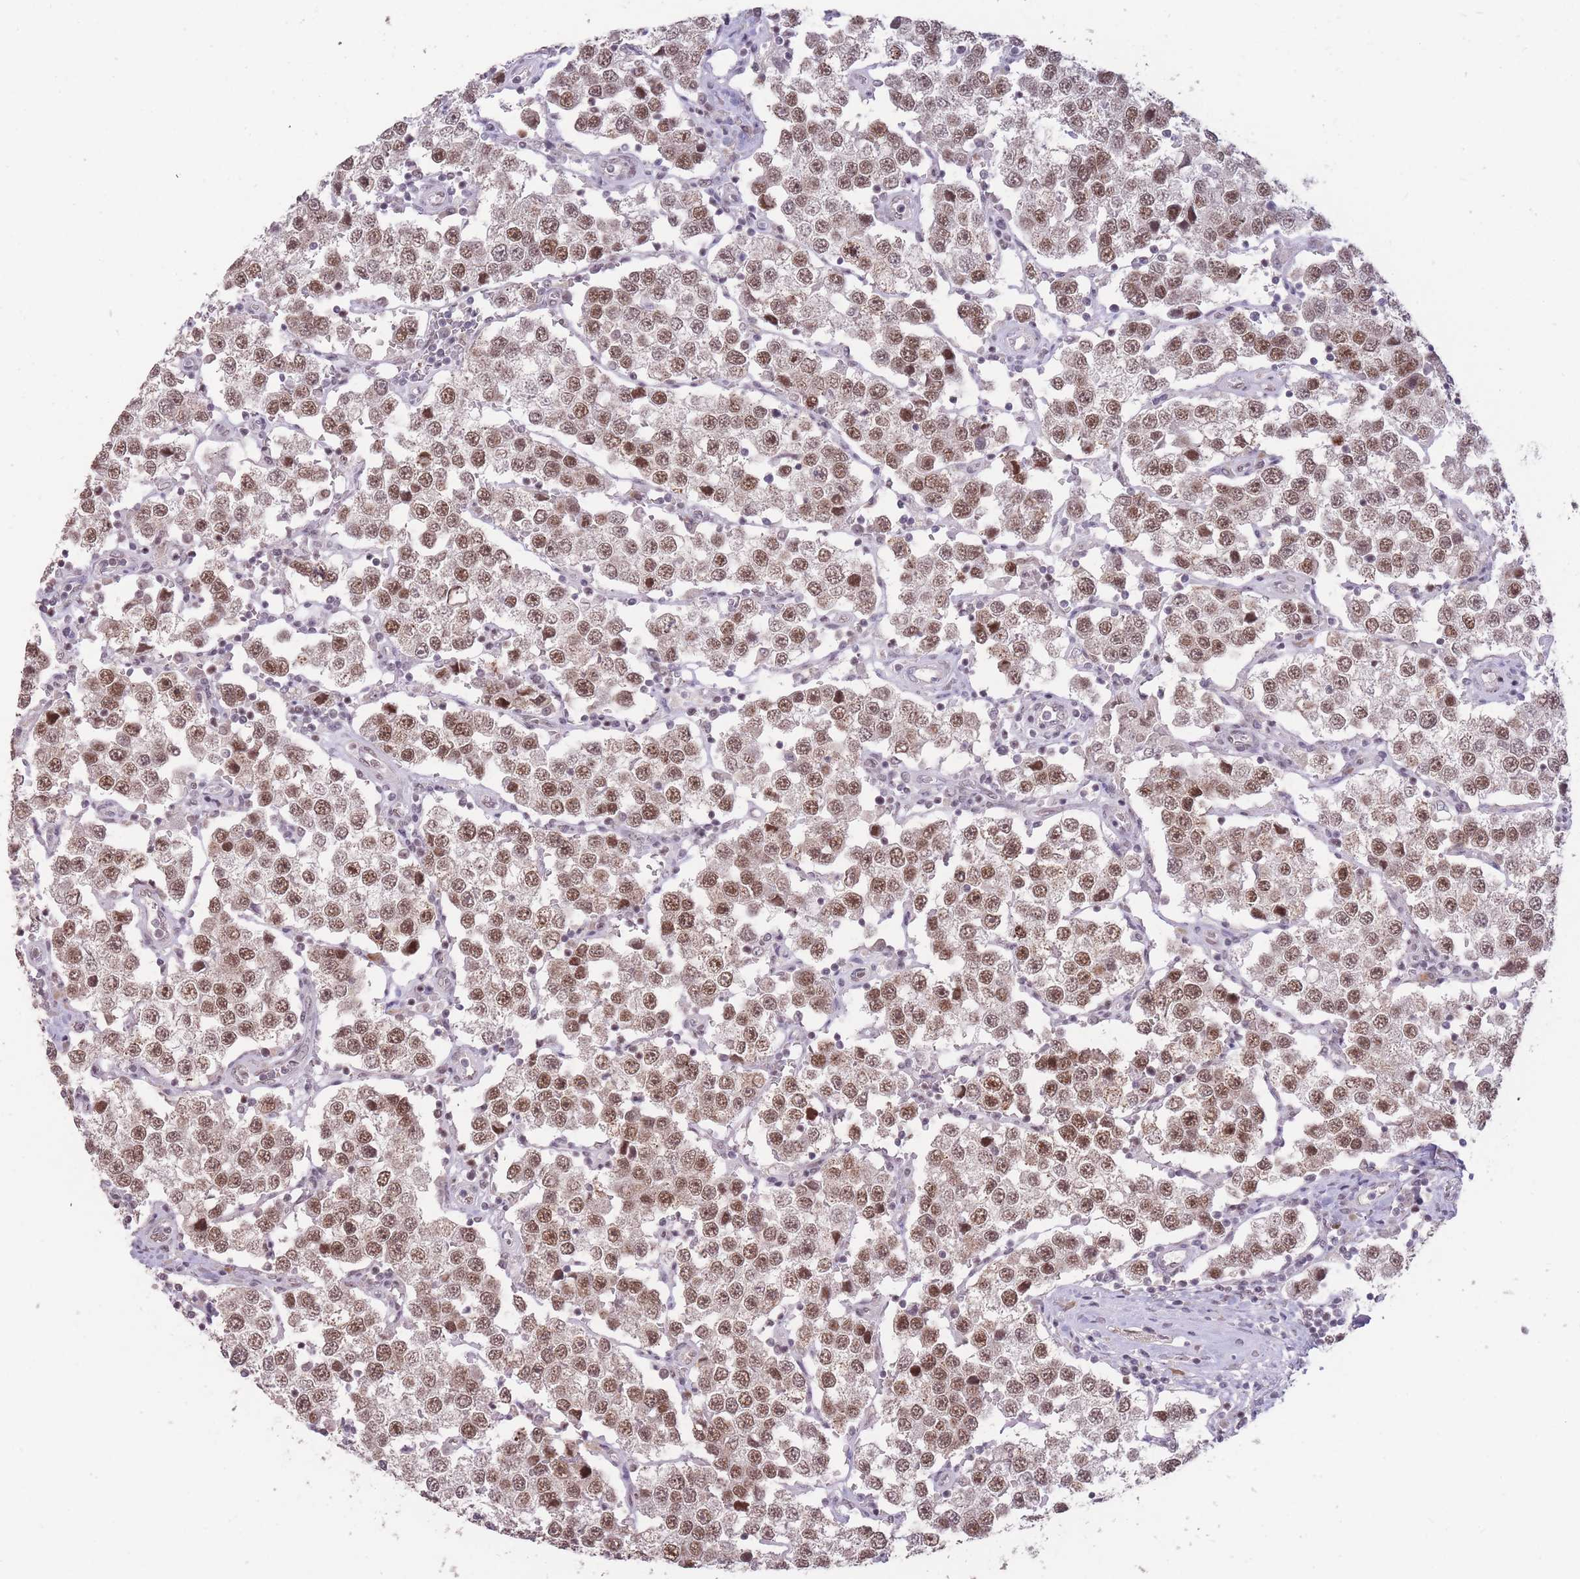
{"staining": {"intensity": "moderate", "quantity": ">75%", "location": "nuclear"}, "tissue": "testis cancer", "cell_type": "Tumor cells", "image_type": "cancer", "snomed": [{"axis": "morphology", "description": "Seminoma, NOS"}, {"axis": "topography", "description": "Testis"}], "caption": "Immunohistochemical staining of human seminoma (testis) exhibits medium levels of moderate nuclear positivity in approximately >75% of tumor cells. Using DAB (brown) and hematoxylin (blue) stains, captured at high magnification using brightfield microscopy.", "gene": "HNRNPUL1", "patient": {"sex": "male", "age": 37}}